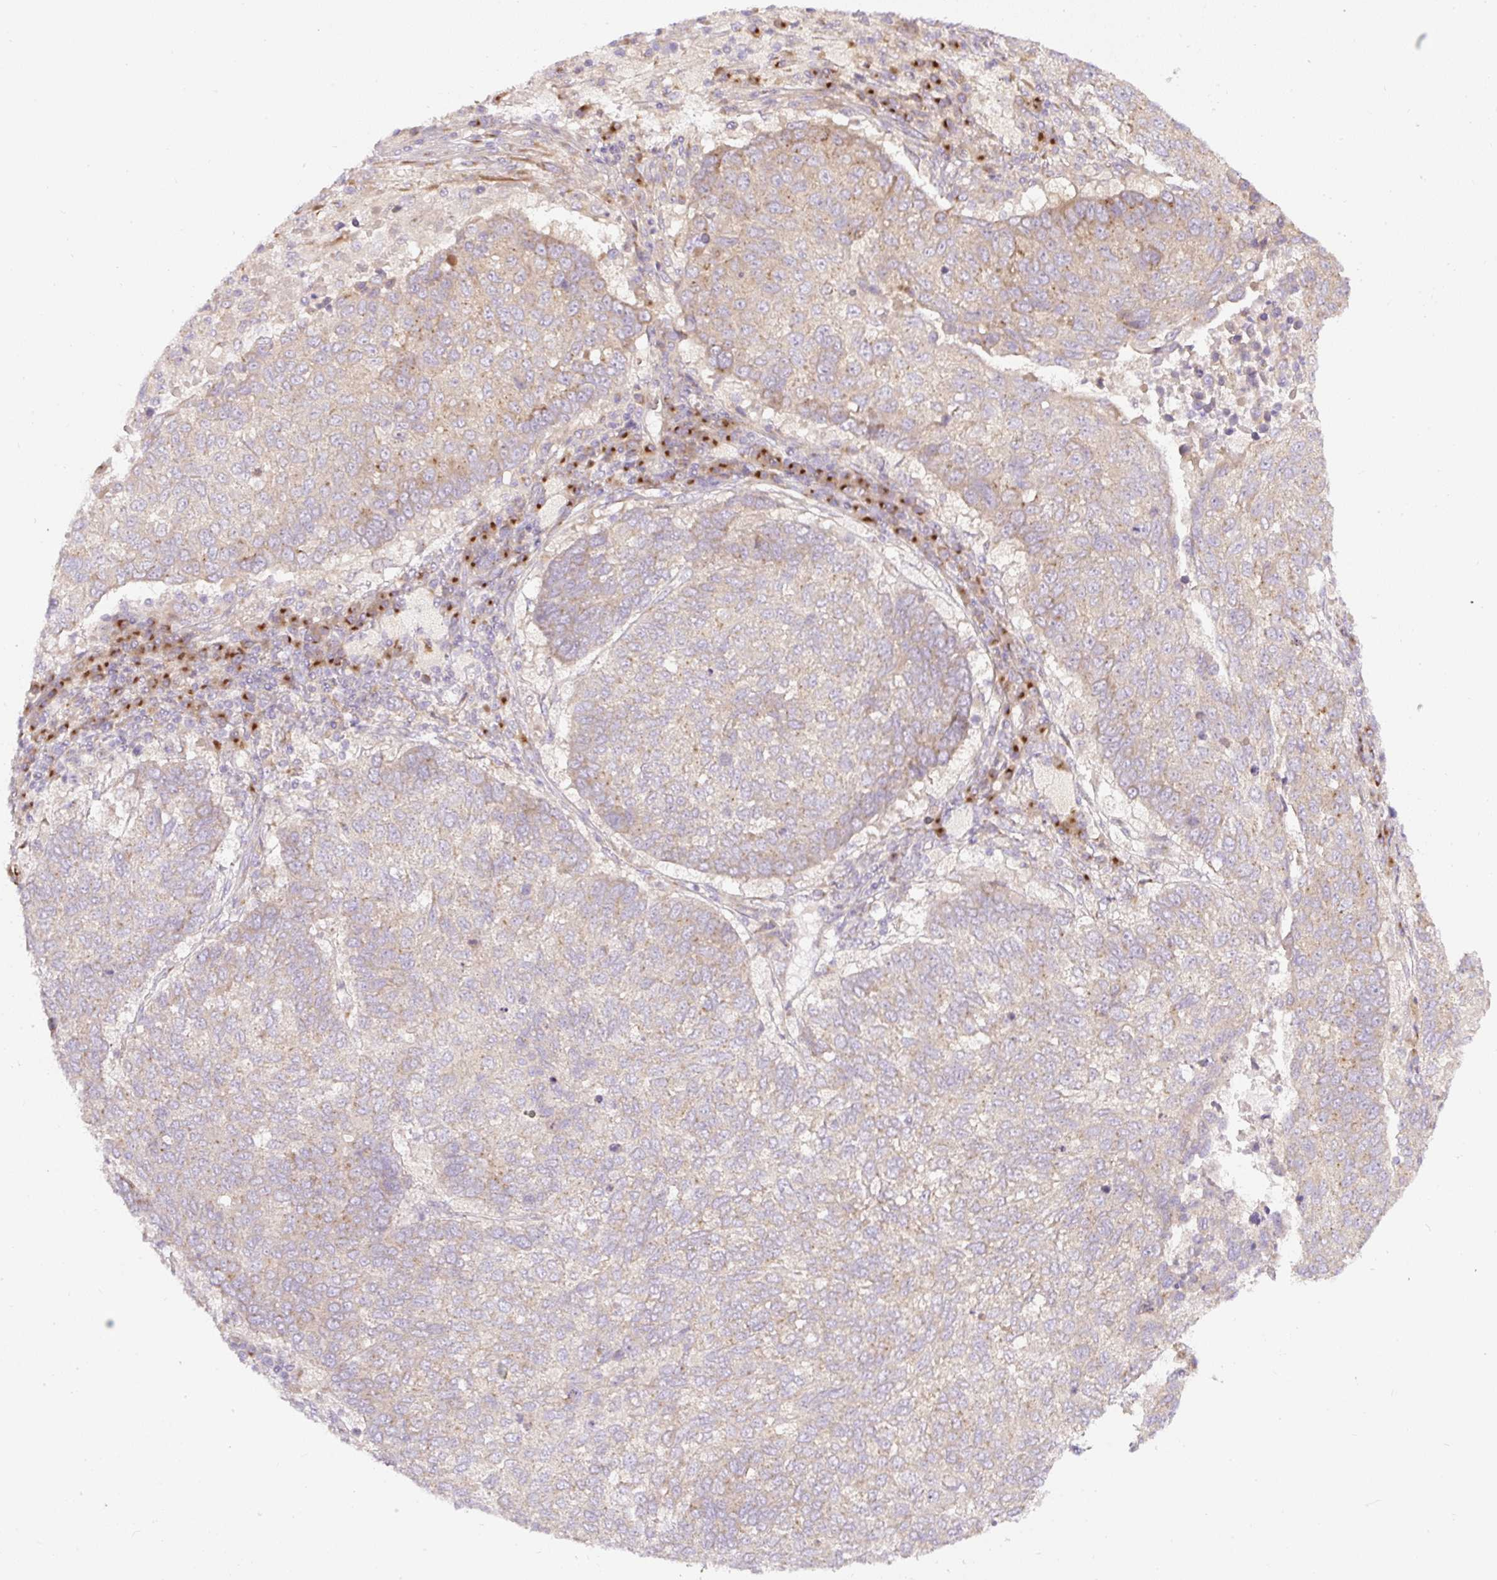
{"staining": {"intensity": "weak", "quantity": "25%-75%", "location": "cytoplasmic/membranous"}, "tissue": "lung cancer", "cell_type": "Tumor cells", "image_type": "cancer", "snomed": [{"axis": "morphology", "description": "Squamous cell carcinoma, NOS"}, {"axis": "topography", "description": "Lung"}], "caption": "A brown stain highlights weak cytoplasmic/membranous staining of a protein in squamous cell carcinoma (lung) tumor cells. The protein is stained brown, and the nuclei are stained in blue (DAB IHC with brightfield microscopy, high magnification).", "gene": "MLX", "patient": {"sex": "male", "age": 73}}